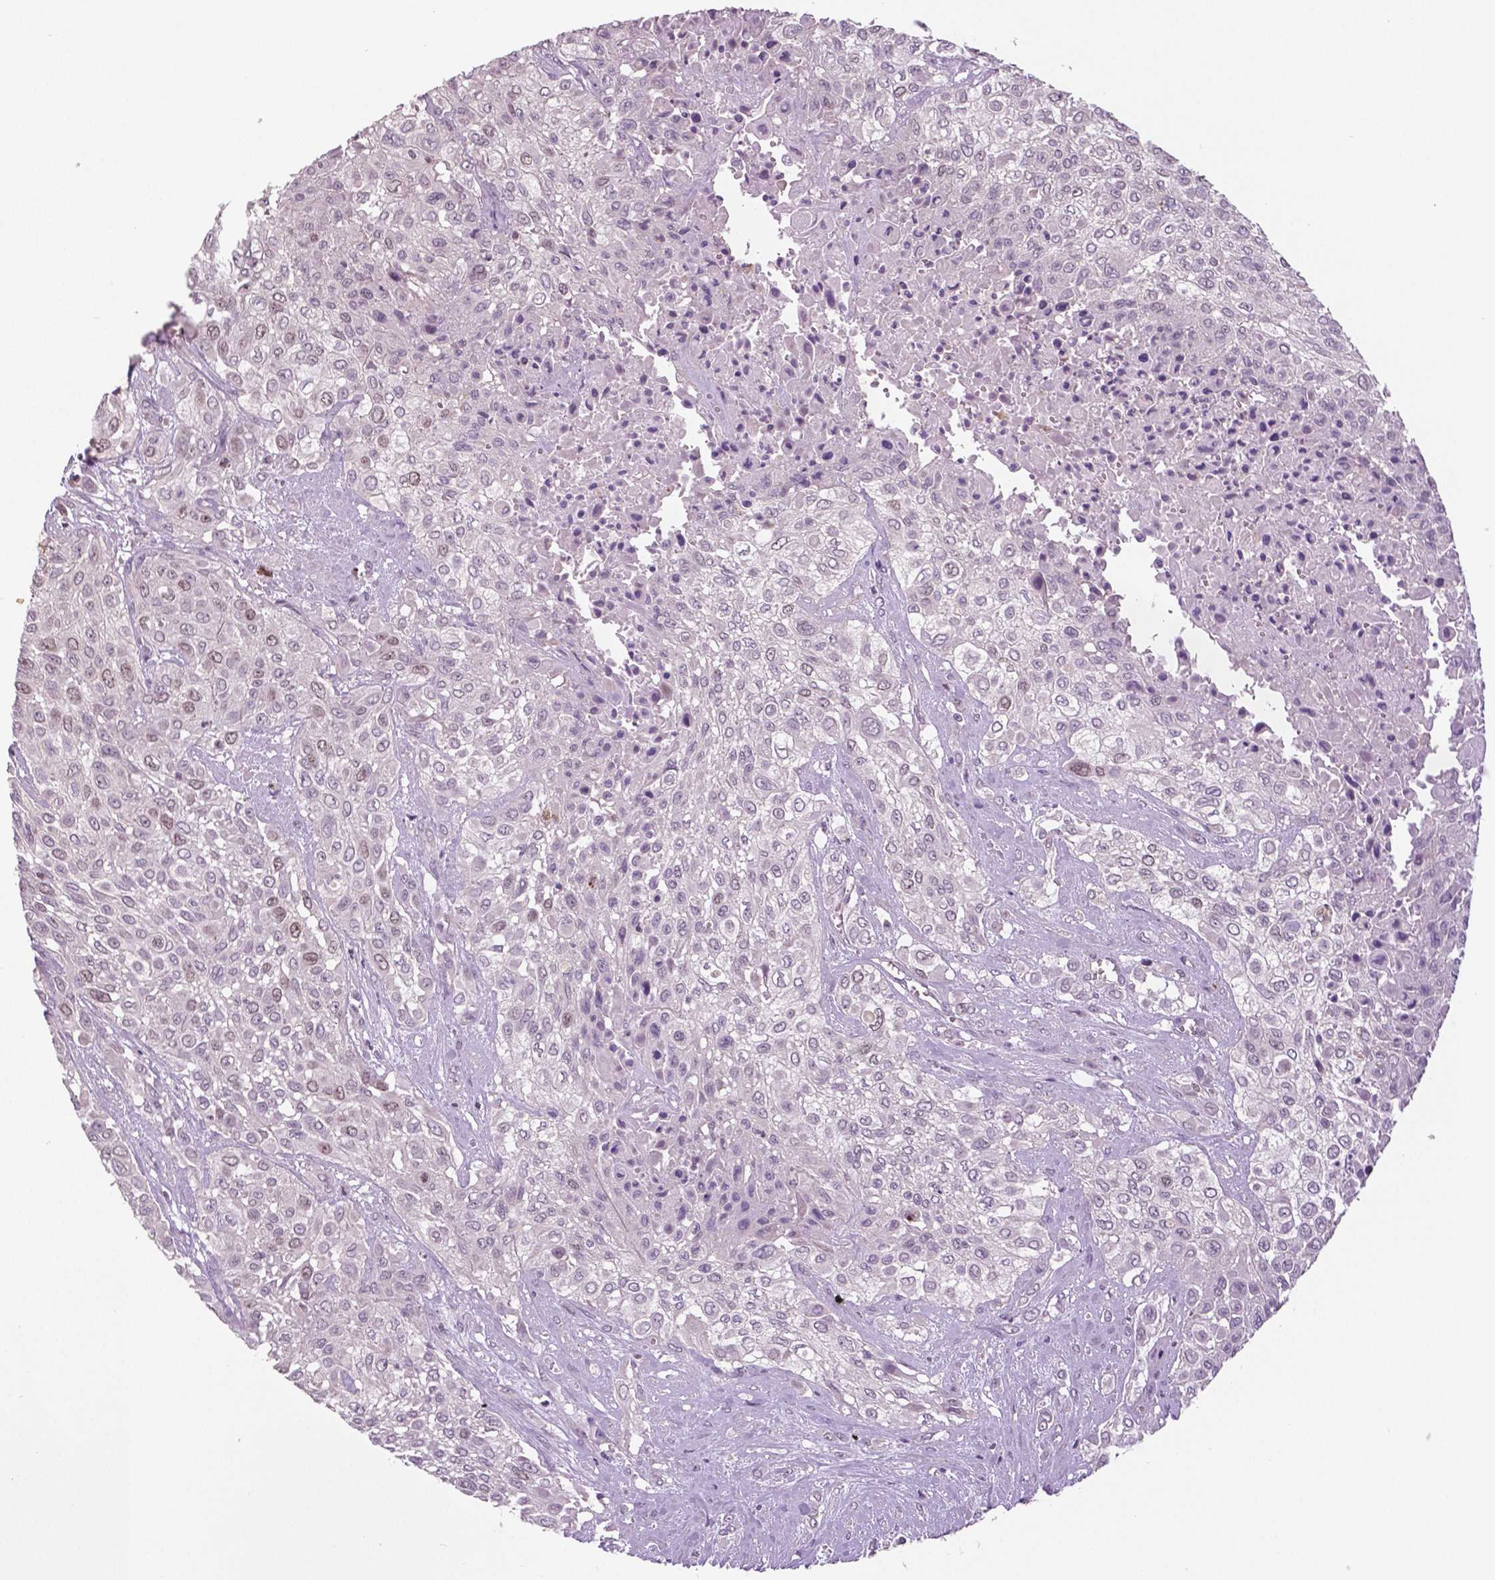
{"staining": {"intensity": "moderate", "quantity": "<25%", "location": "nuclear"}, "tissue": "urothelial cancer", "cell_type": "Tumor cells", "image_type": "cancer", "snomed": [{"axis": "morphology", "description": "Urothelial carcinoma, High grade"}, {"axis": "topography", "description": "Urinary bladder"}], "caption": "Protein analysis of urothelial carcinoma (high-grade) tissue displays moderate nuclear staining in about <25% of tumor cells.", "gene": "MKI67", "patient": {"sex": "male", "age": 57}}